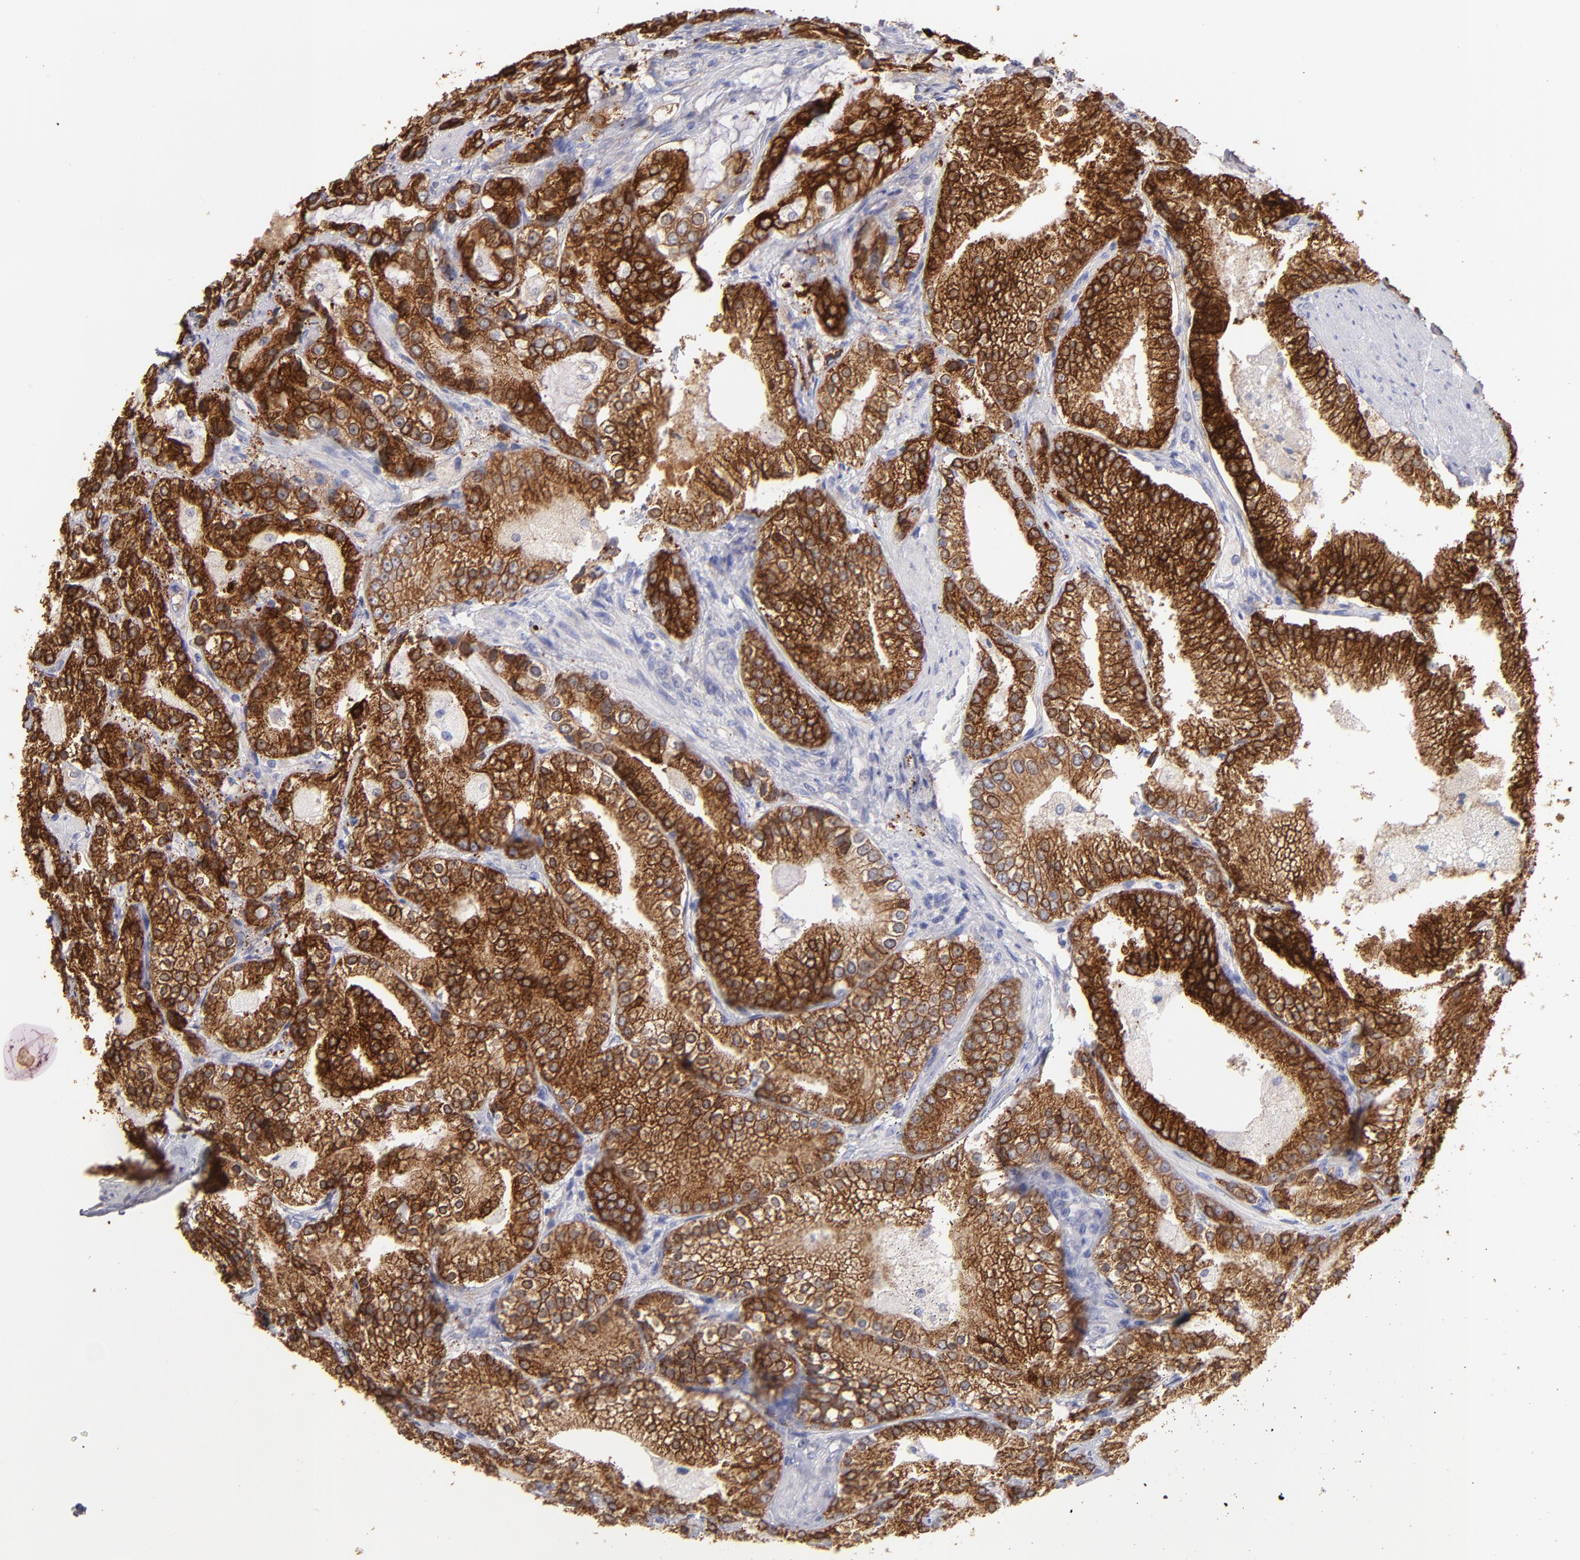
{"staining": {"intensity": "strong", "quantity": ">75%", "location": "cytoplasmic/membranous"}, "tissue": "prostate cancer", "cell_type": "Tumor cells", "image_type": "cancer", "snomed": [{"axis": "morphology", "description": "Adenocarcinoma, High grade"}, {"axis": "topography", "description": "Prostate"}], "caption": "Prostate adenocarcinoma (high-grade) tissue reveals strong cytoplasmic/membranous staining in approximately >75% of tumor cells", "gene": "ENTPD5", "patient": {"sex": "male", "age": 63}}